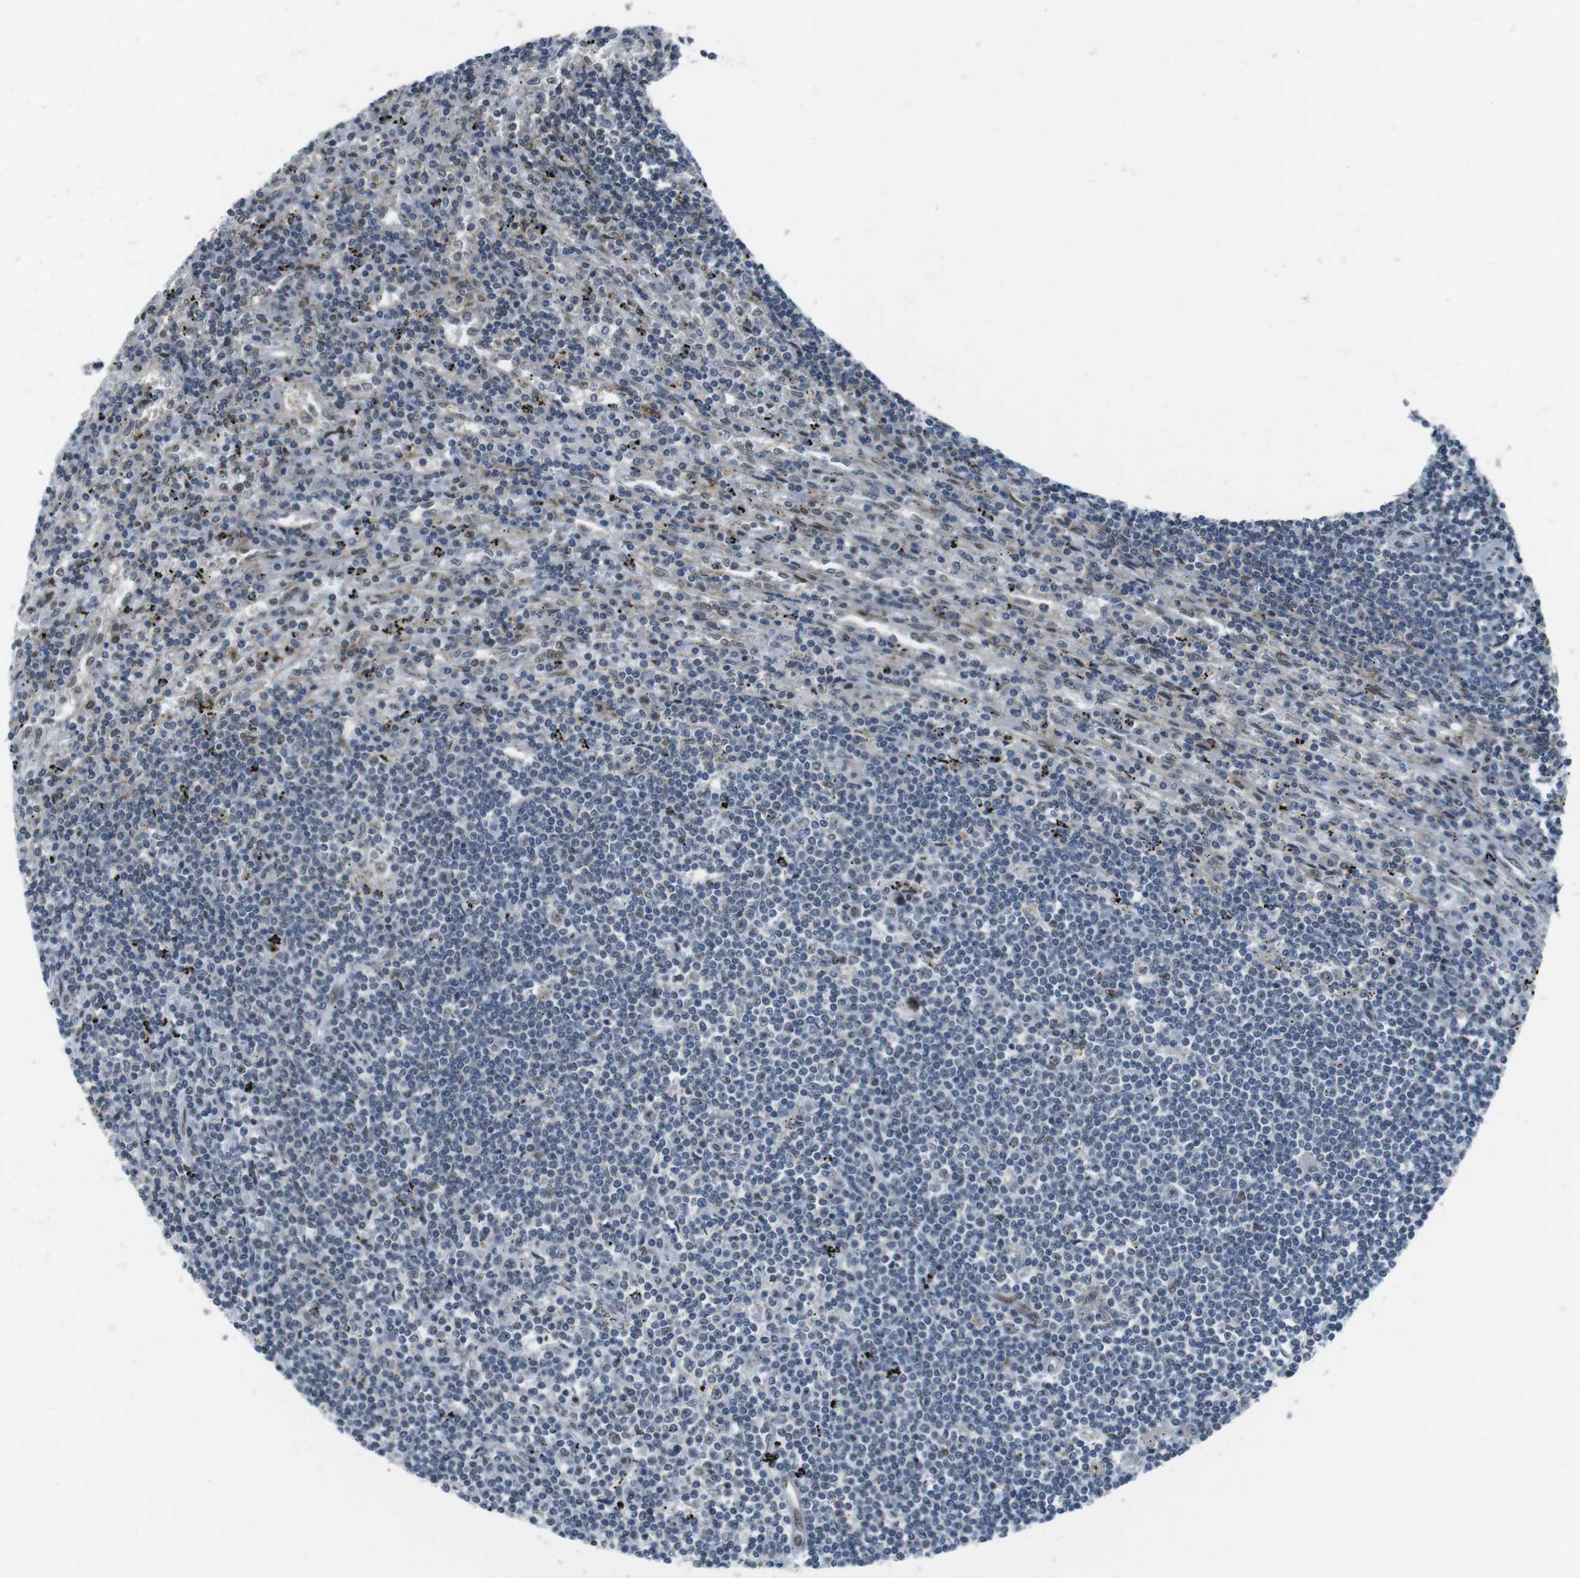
{"staining": {"intensity": "negative", "quantity": "none", "location": "none"}, "tissue": "lymphoma", "cell_type": "Tumor cells", "image_type": "cancer", "snomed": [{"axis": "morphology", "description": "Malignant lymphoma, non-Hodgkin's type, Low grade"}, {"axis": "topography", "description": "Spleen"}], "caption": "The histopathology image exhibits no staining of tumor cells in malignant lymphoma, non-Hodgkin's type (low-grade).", "gene": "USP7", "patient": {"sex": "male", "age": 76}}